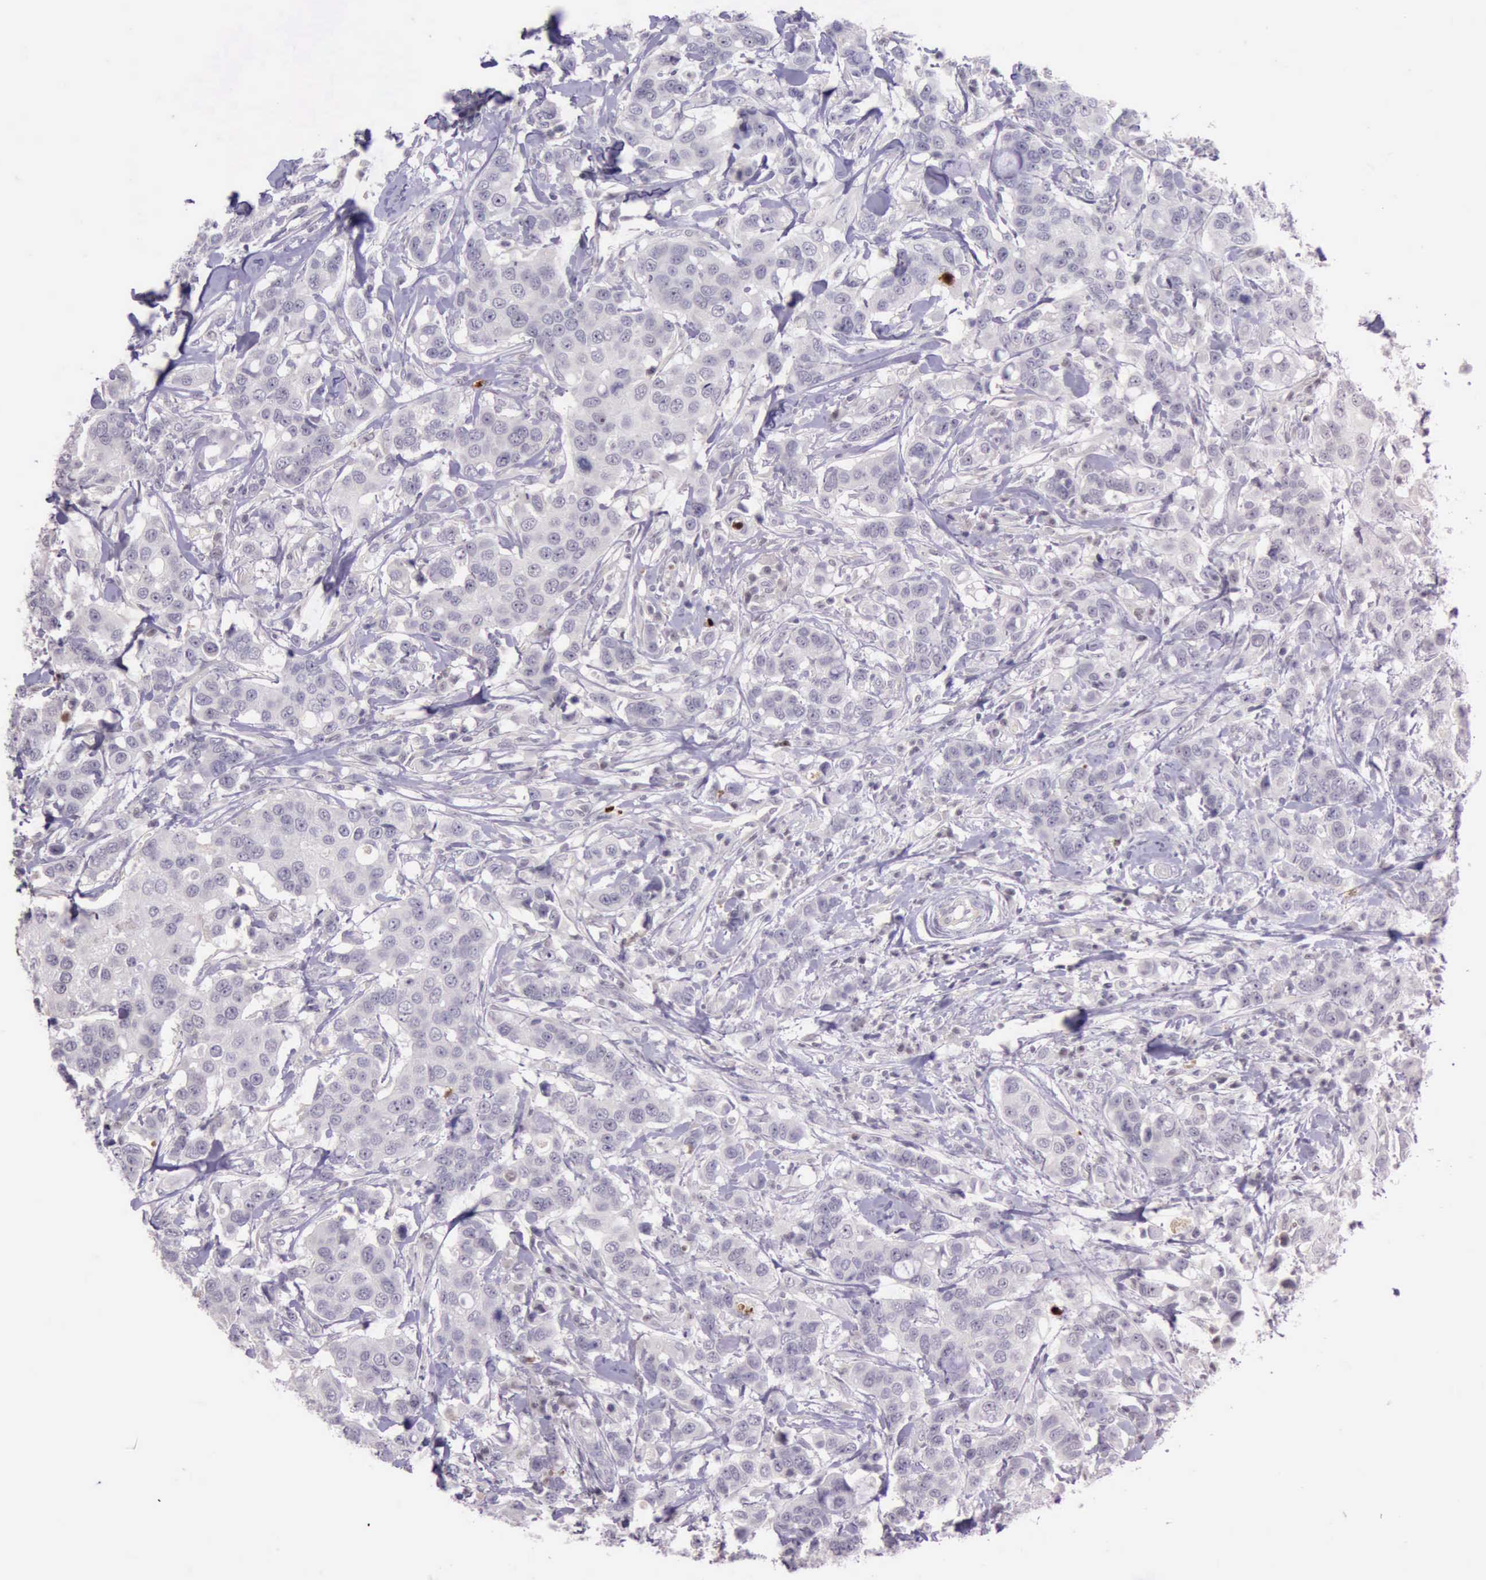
{"staining": {"intensity": "strong", "quantity": "<25%", "location": "nuclear"}, "tissue": "breast cancer", "cell_type": "Tumor cells", "image_type": "cancer", "snomed": [{"axis": "morphology", "description": "Duct carcinoma"}, {"axis": "topography", "description": "Breast"}], "caption": "A micrograph showing strong nuclear staining in approximately <25% of tumor cells in breast intraductal carcinoma, as visualized by brown immunohistochemical staining.", "gene": "PARP1", "patient": {"sex": "female", "age": 27}}